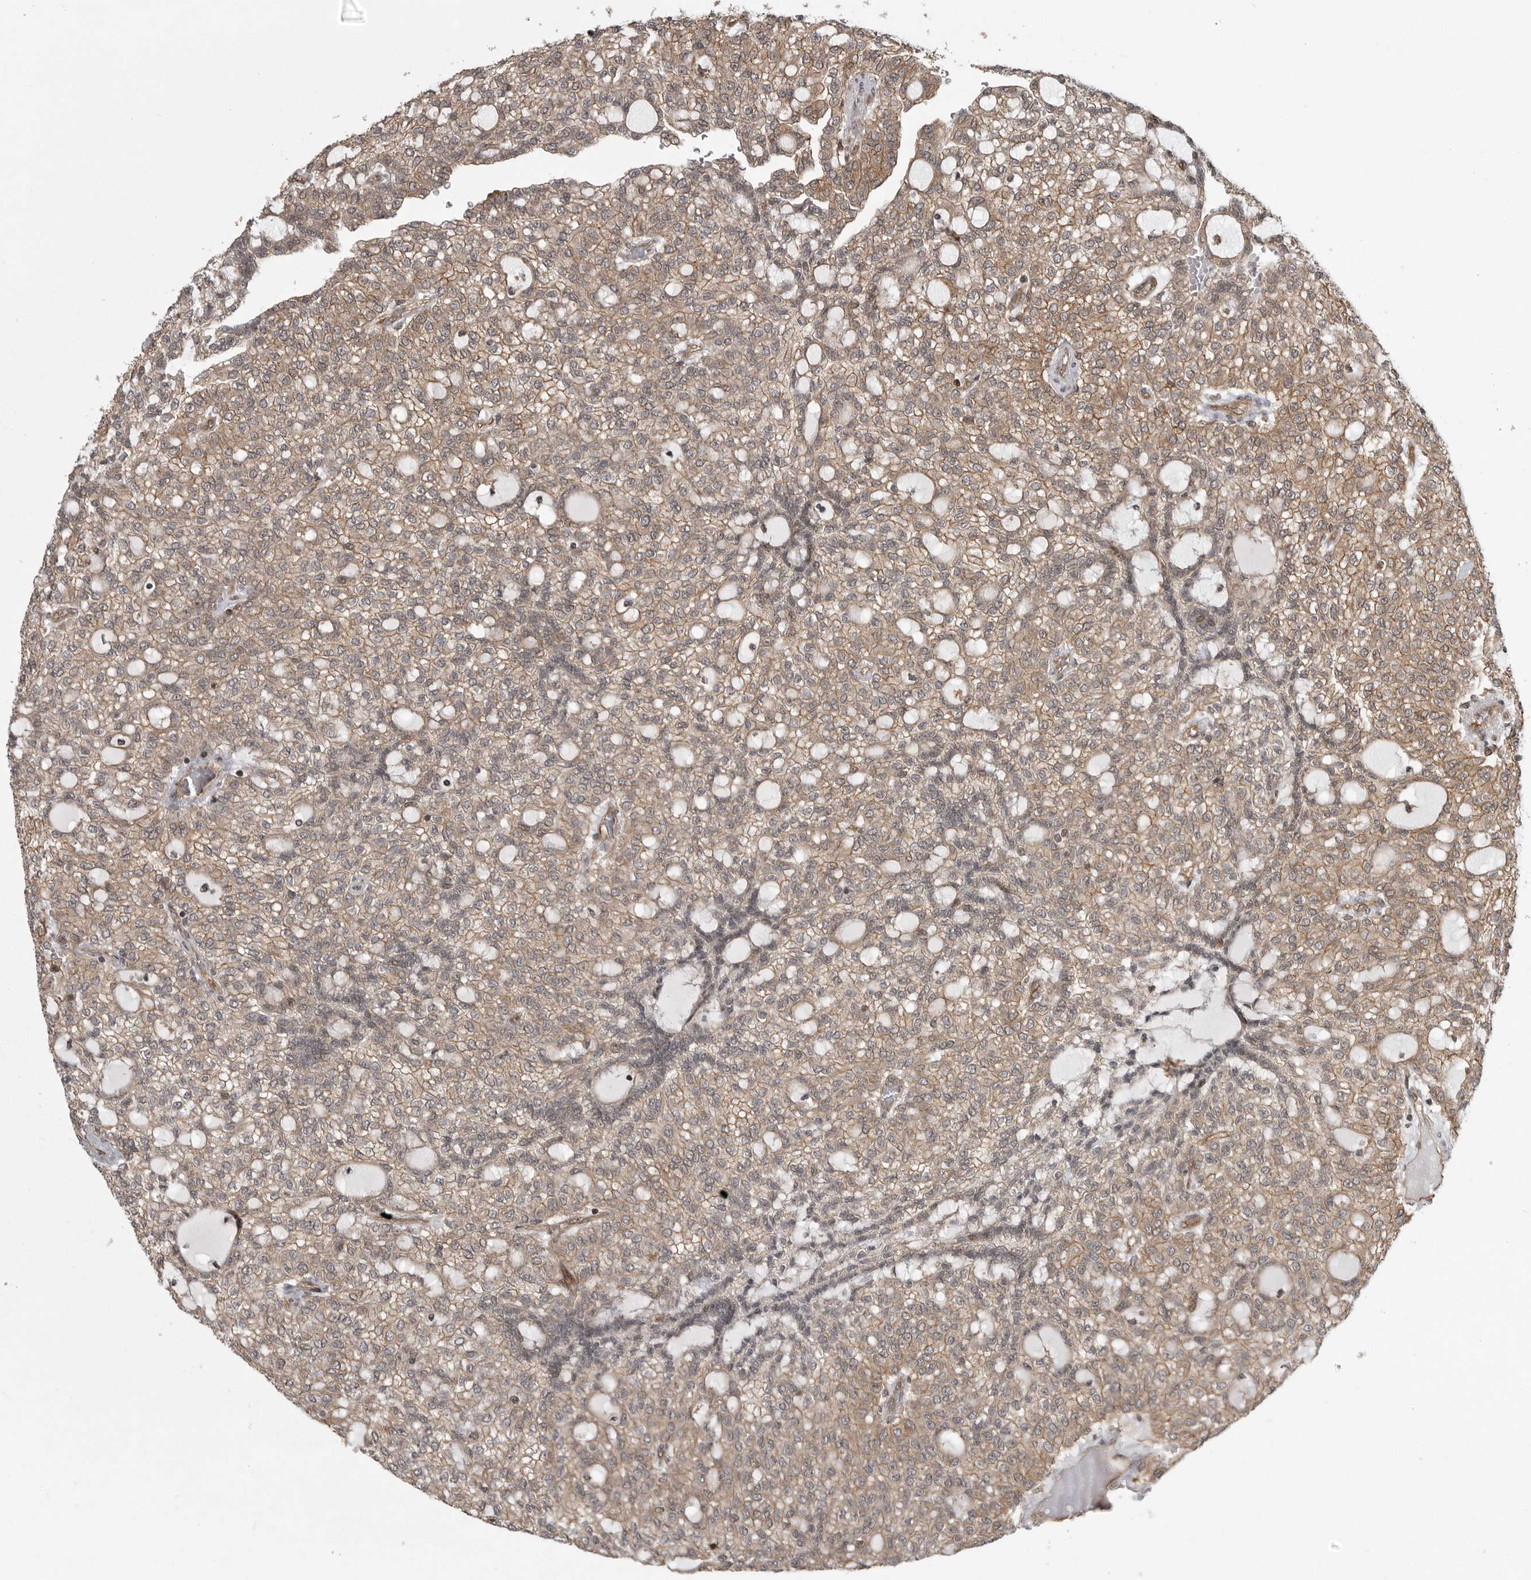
{"staining": {"intensity": "moderate", "quantity": ">75%", "location": "cytoplasmic/membranous"}, "tissue": "renal cancer", "cell_type": "Tumor cells", "image_type": "cancer", "snomed": [{"axis": "morphology", "description": "Adenocarcinoma, NOS"}, {"axis": "topography", "description": "Kidney"}], "caption": "Human renal cancer (adenocarcinoma) stained with a protein marker shows moderate staining in tumor cells.", "gene": "DNAJC8", "patient": {"sex": "male", "age": 63}}